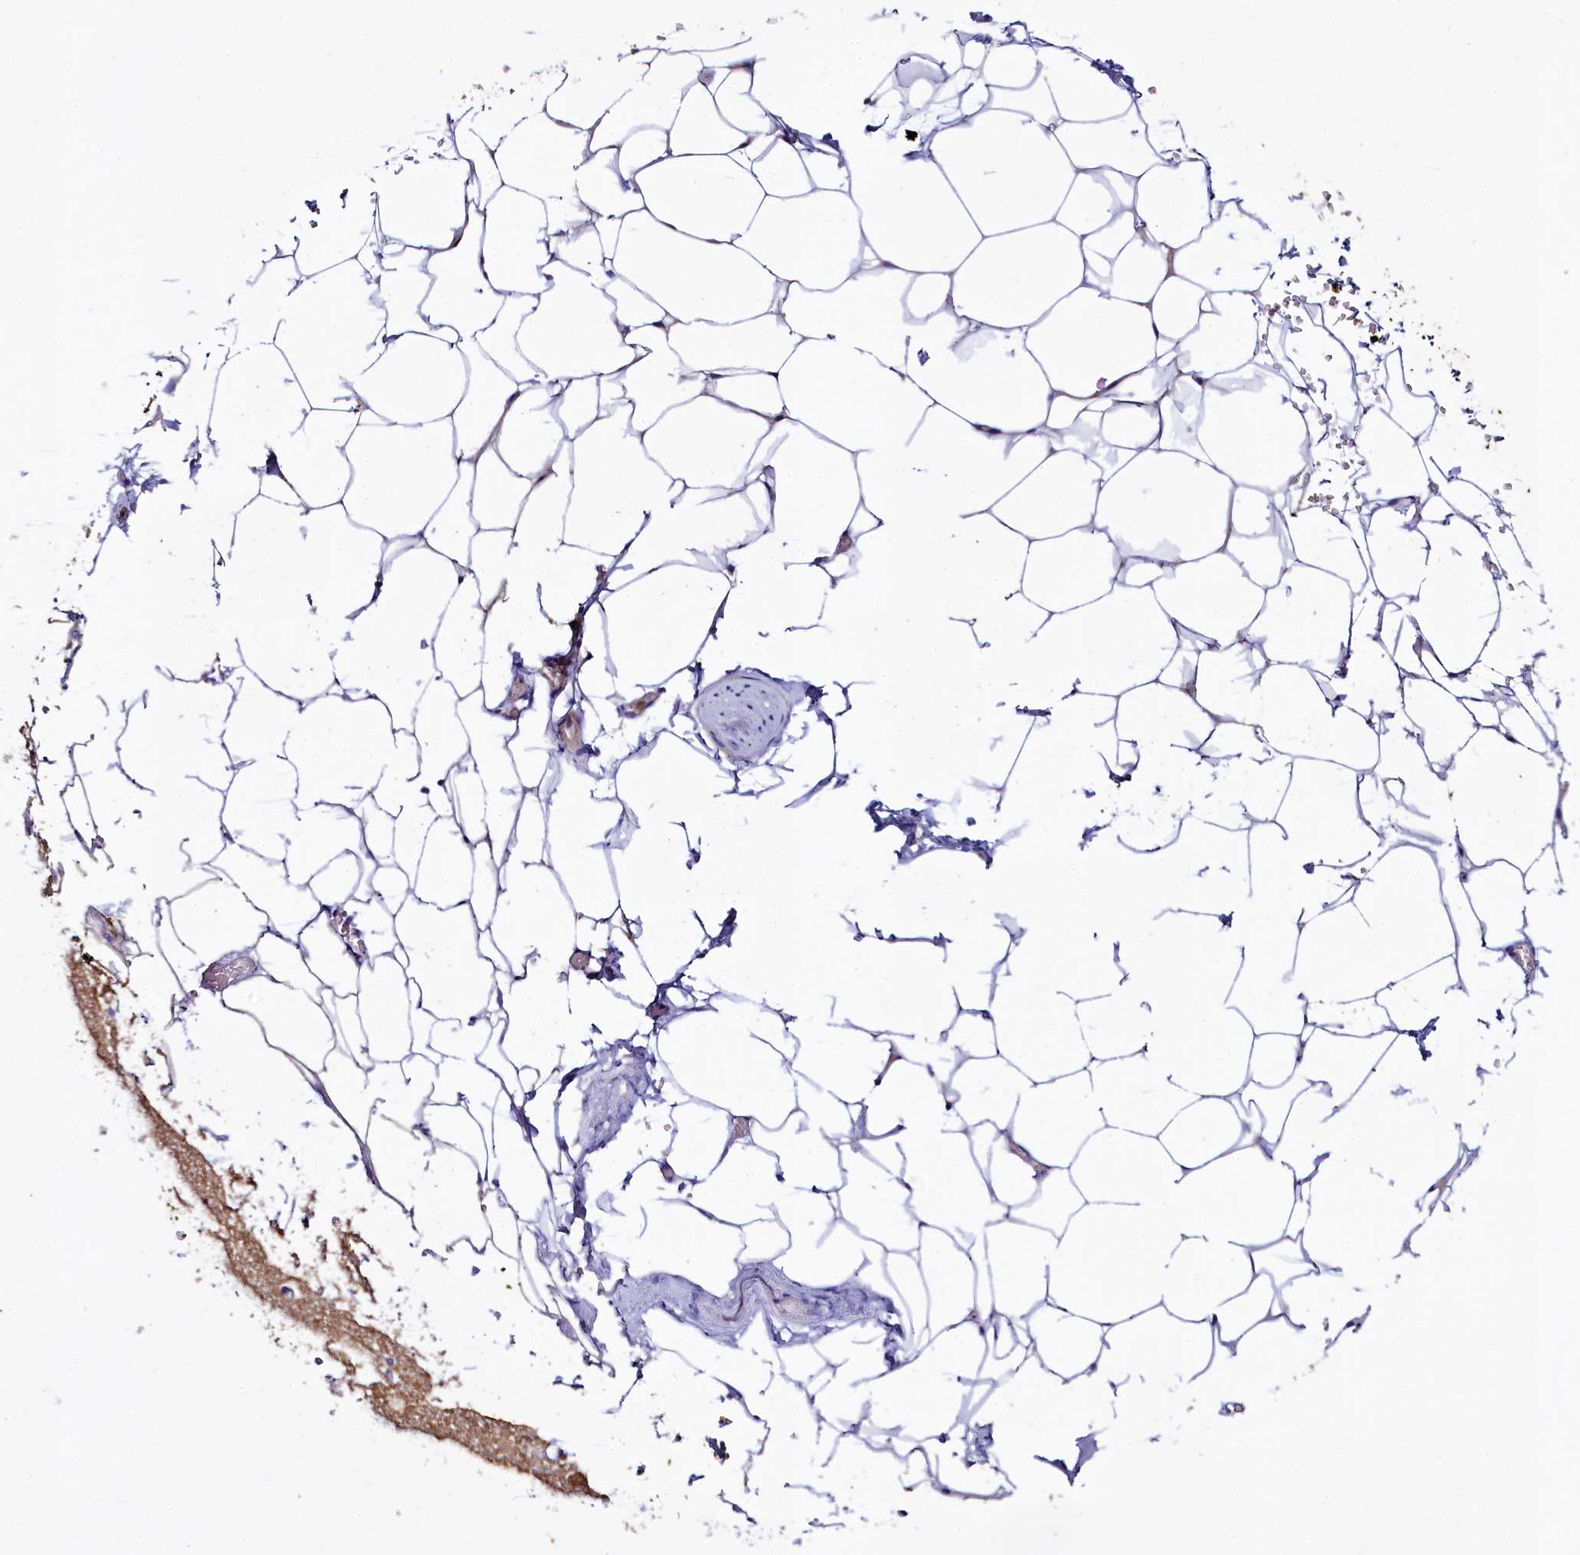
{"staining": {"intensity": "negative", "quantity": "none", "location": "none"}, "tissue": "adipose tissue", "cell_type": "Adipocytes", "image_type": "normal", "snomed": [{"axis": "morphology", "description": "Normal tissue, NOS"}, {"axis": "morphology", "description": "Adenocarcinoma, Low grade"}, {"axis": "topography", "description": "Prostate"}, {"axis": "topography", "description": "Peripheral nerve tissue"}], "caption": "Immunohistochemistry photomicrograph of normal adipose tissue: adipose tissue stained with DAB exhibits no significant protein positivity in adipocytes.", "gene": "CEP295", "patient": {"sex": "male", "age": 63}}